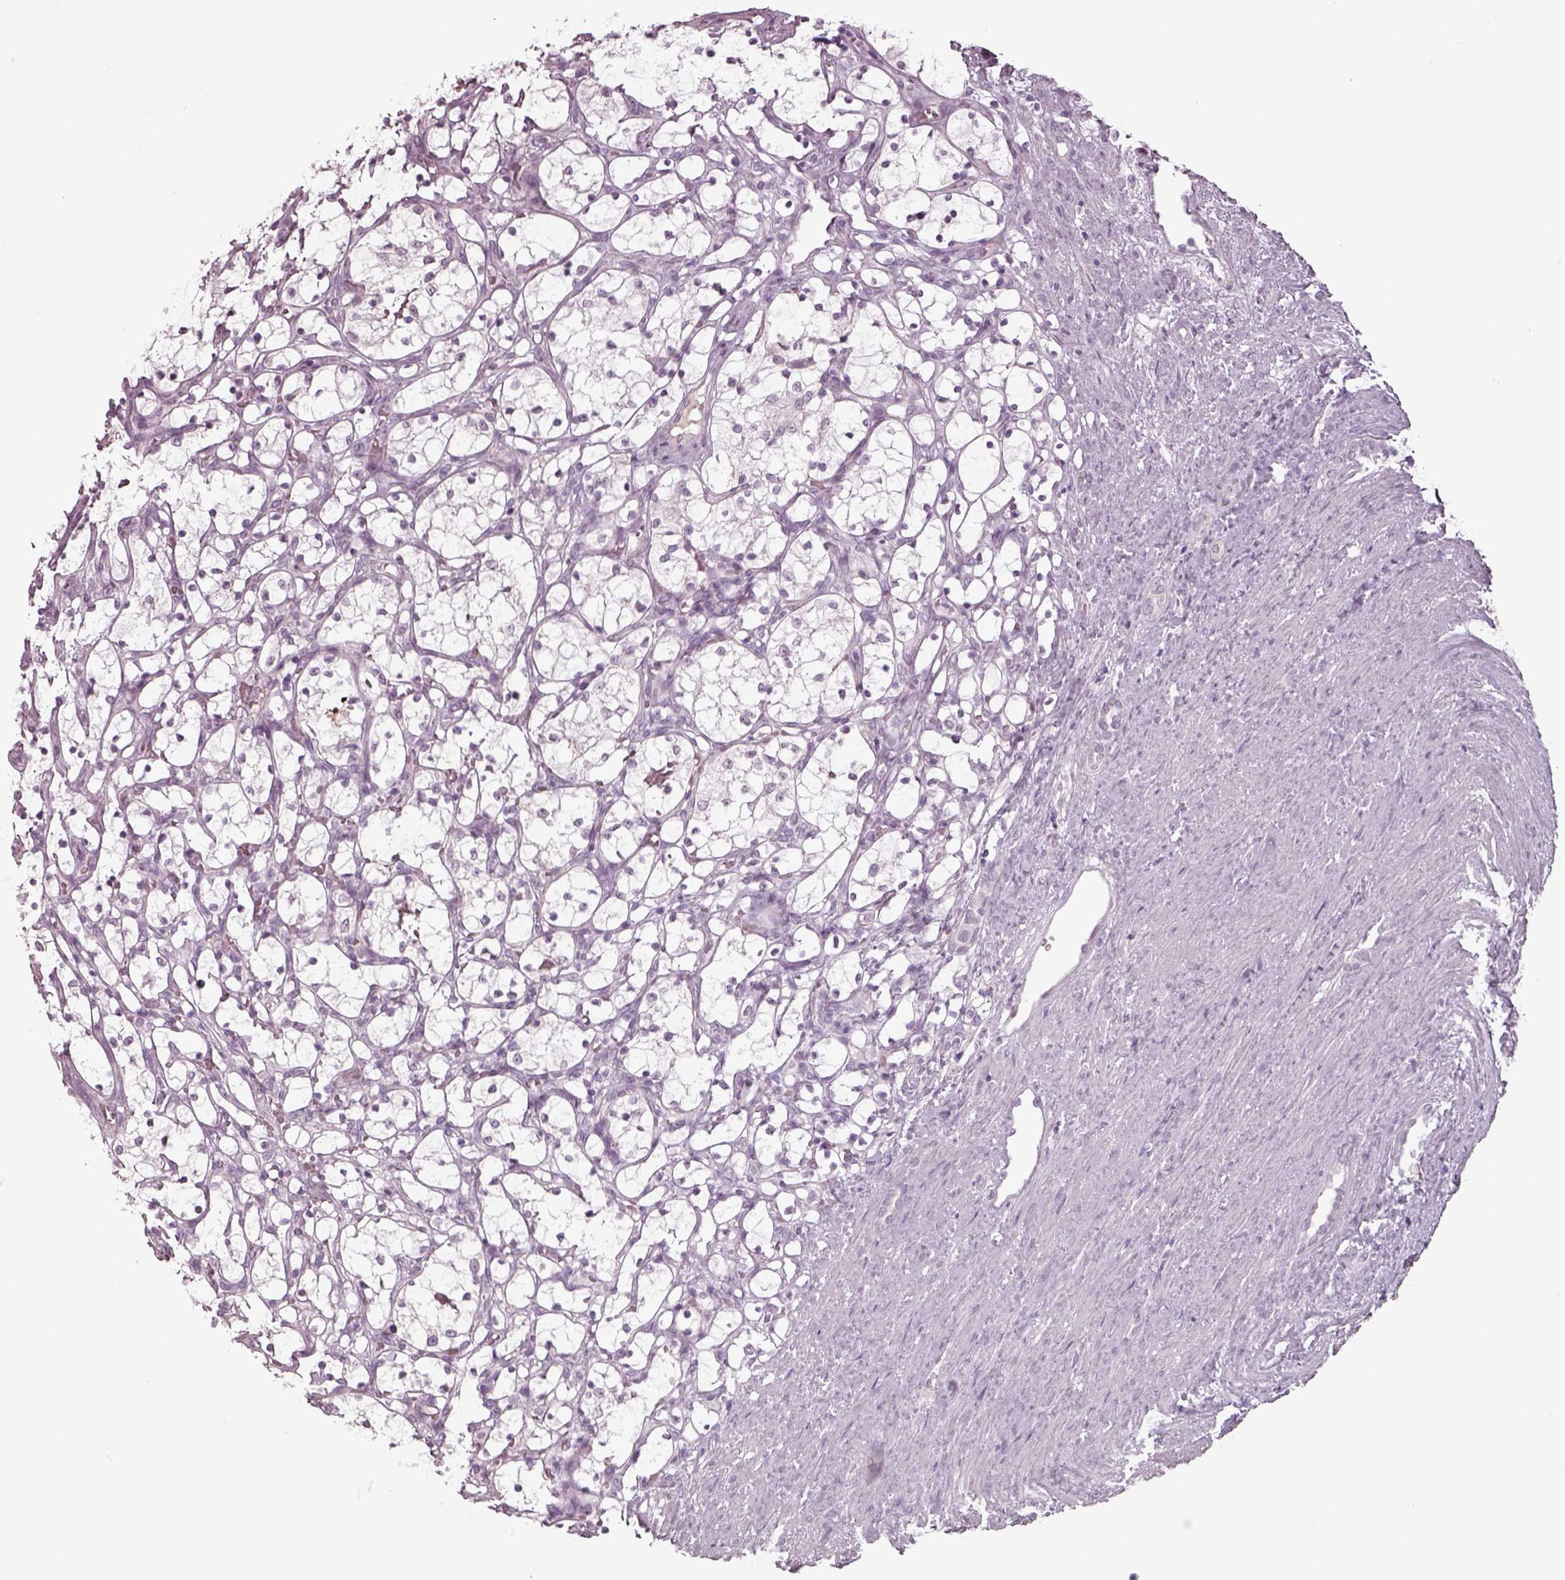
{"staining": {"intensity": "negative", "quantity": "none", "location": "none"}, "tissue": "renal cancer", "cell_type": "Tumor cells", "image_type": "cancer", "snomed": [{"axis": "morphology", "description": "Adenocarcinoma, NOS"}, {"axis": "topography", "description": "Kidney"}], "caption": "An IHC photomicrograph of renal adenocarcinoma is shown. There is no staining in tumor cells of renal adenocarcinoma.", "gene": "SEPTIN14", "patient": {"sex": "female", "age": 69}}